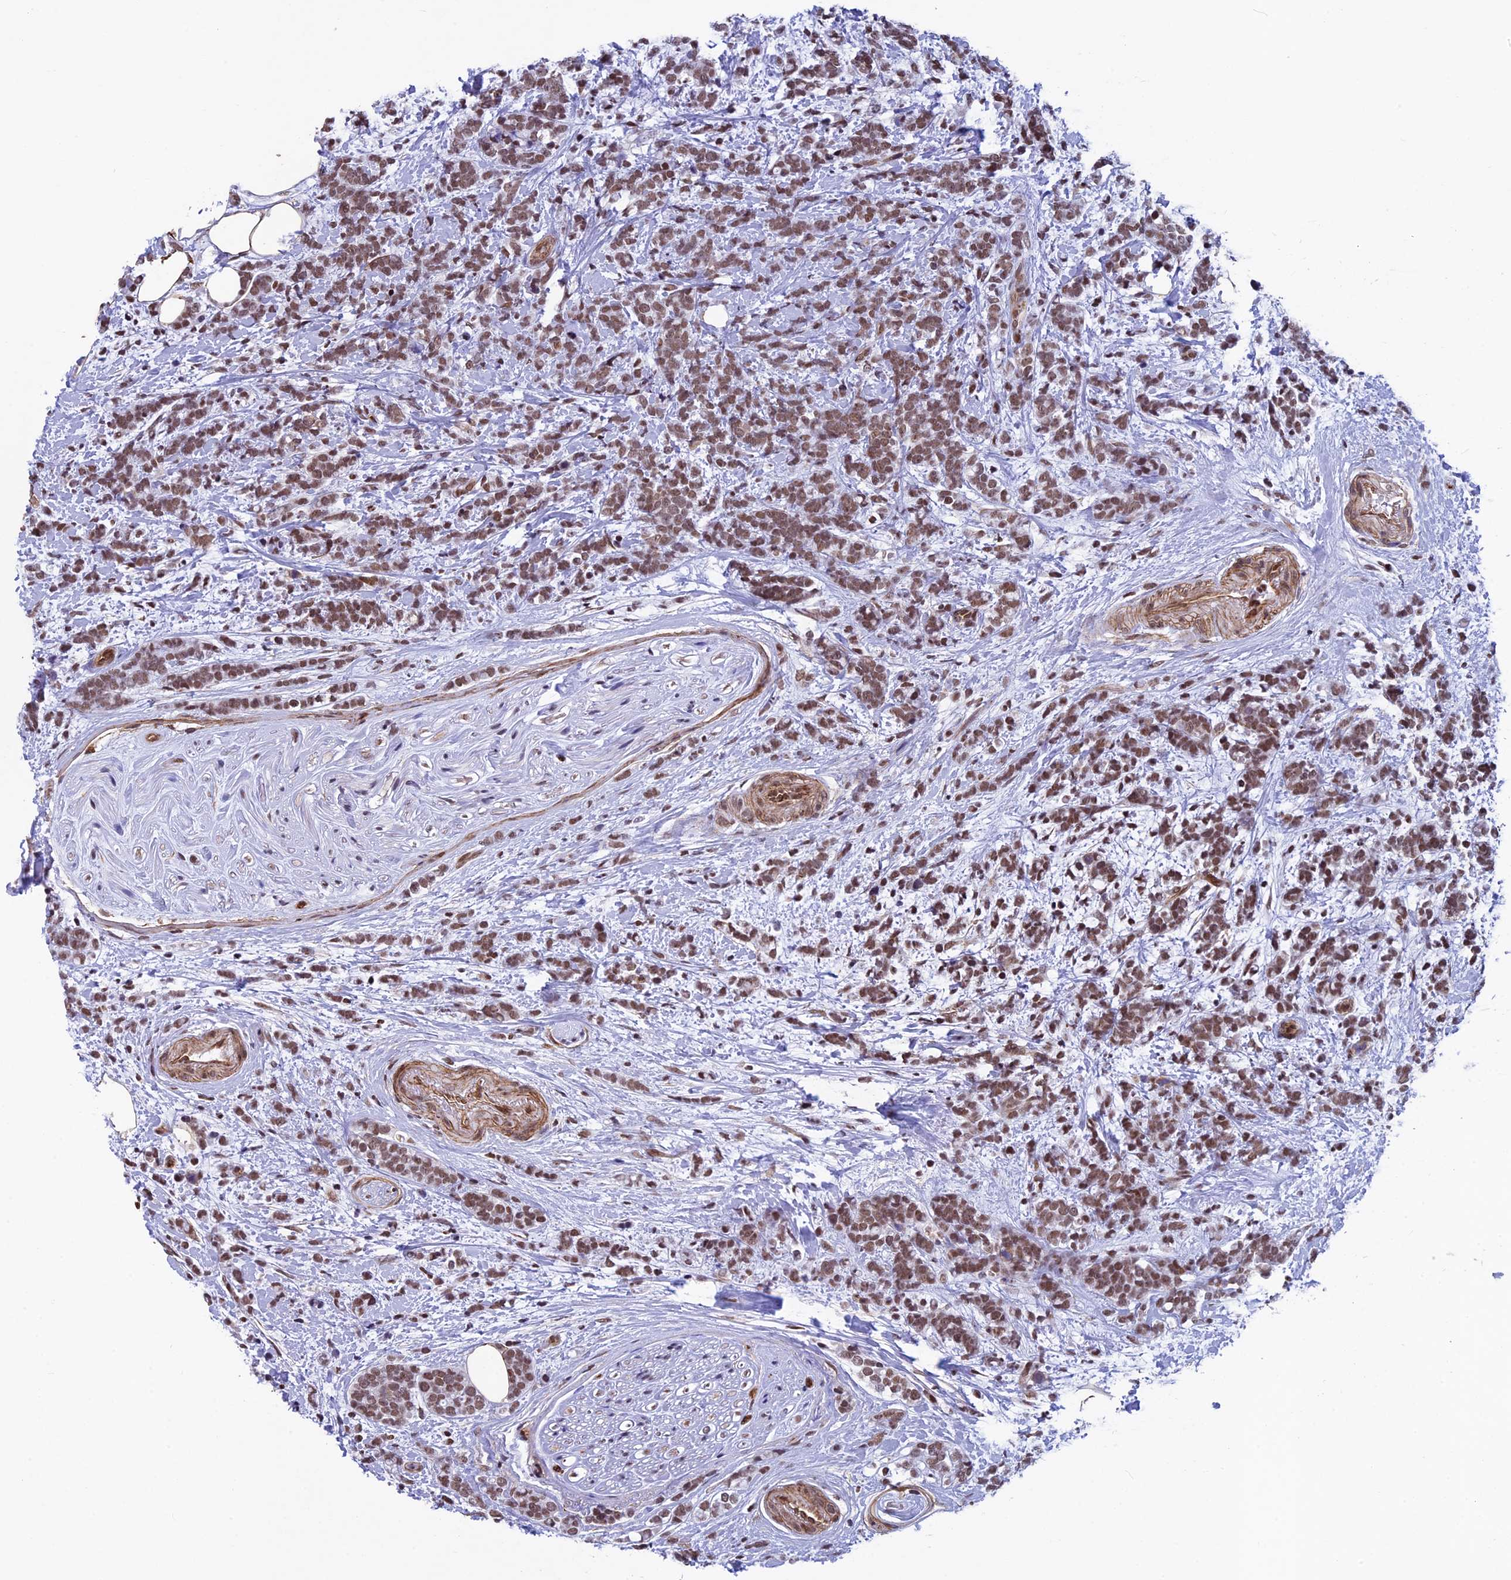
{"staining": {"intensity": "moderate", "quantity": ">75%", "location": "nuclear"}, "tissue": "breast cancer", "cell_type": "Tumor cells", "image_type": "cancer", "snomed": [{"axis": "morphology", "description": "Lobular carcinoma"}, {"axis": "topography", "description": "Breast"}], "caption": "This is an image of immunohistochemistry staining of breast cancer (lobular carcinoma), which shows moderate expression in the nuclear of tumor cells.", "gene": "NIPBL", "patient": {"sex": "female", "age": 58}}